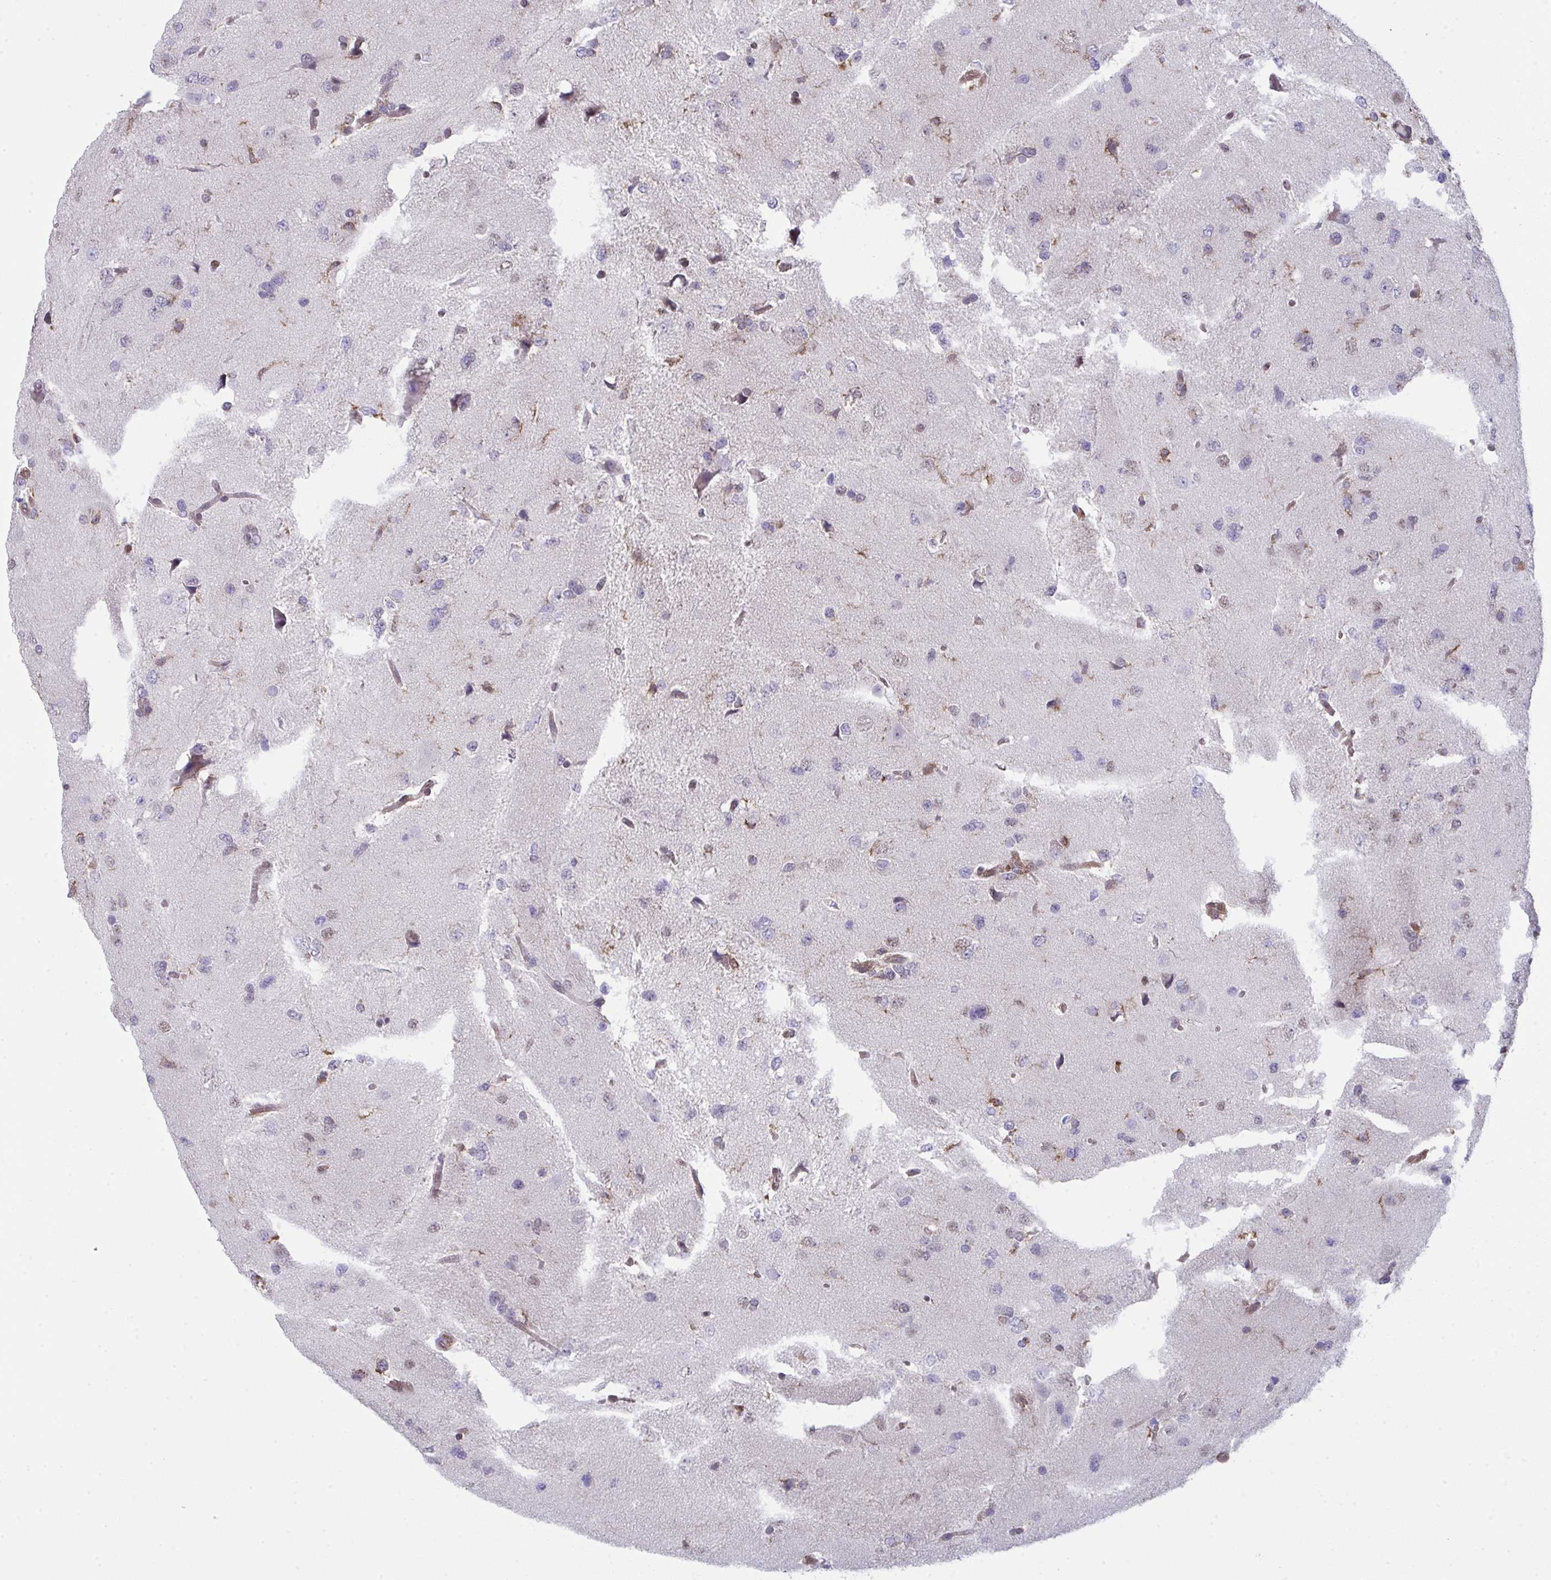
{"staining": {"intensity": "moderate", "quantity": "<25%", "location": "cytoplasmic/membranous"}, "tissue": "glioma", "cell_type": "Tumor cells", "image_type": "cancer", "snomed": [{"axis": "morphology", "description": "Glioma, malignant, Low grade"}, {"axis": "topography", "description": "Brain"}], "caption": "Protein expression analysis of malignant low-grade glioma shows moderate cytoplasmic/membranous expression in approximately <25% of tumor cells. The staining is performed using DAB (3,3'-diaminobenzidine) brown chromogen to label protein expression. The nuclei are counter-stained blue using hematoxylin.", "gene": "ALDH16A1", "patient": {"sex": "female", "age": 55}}